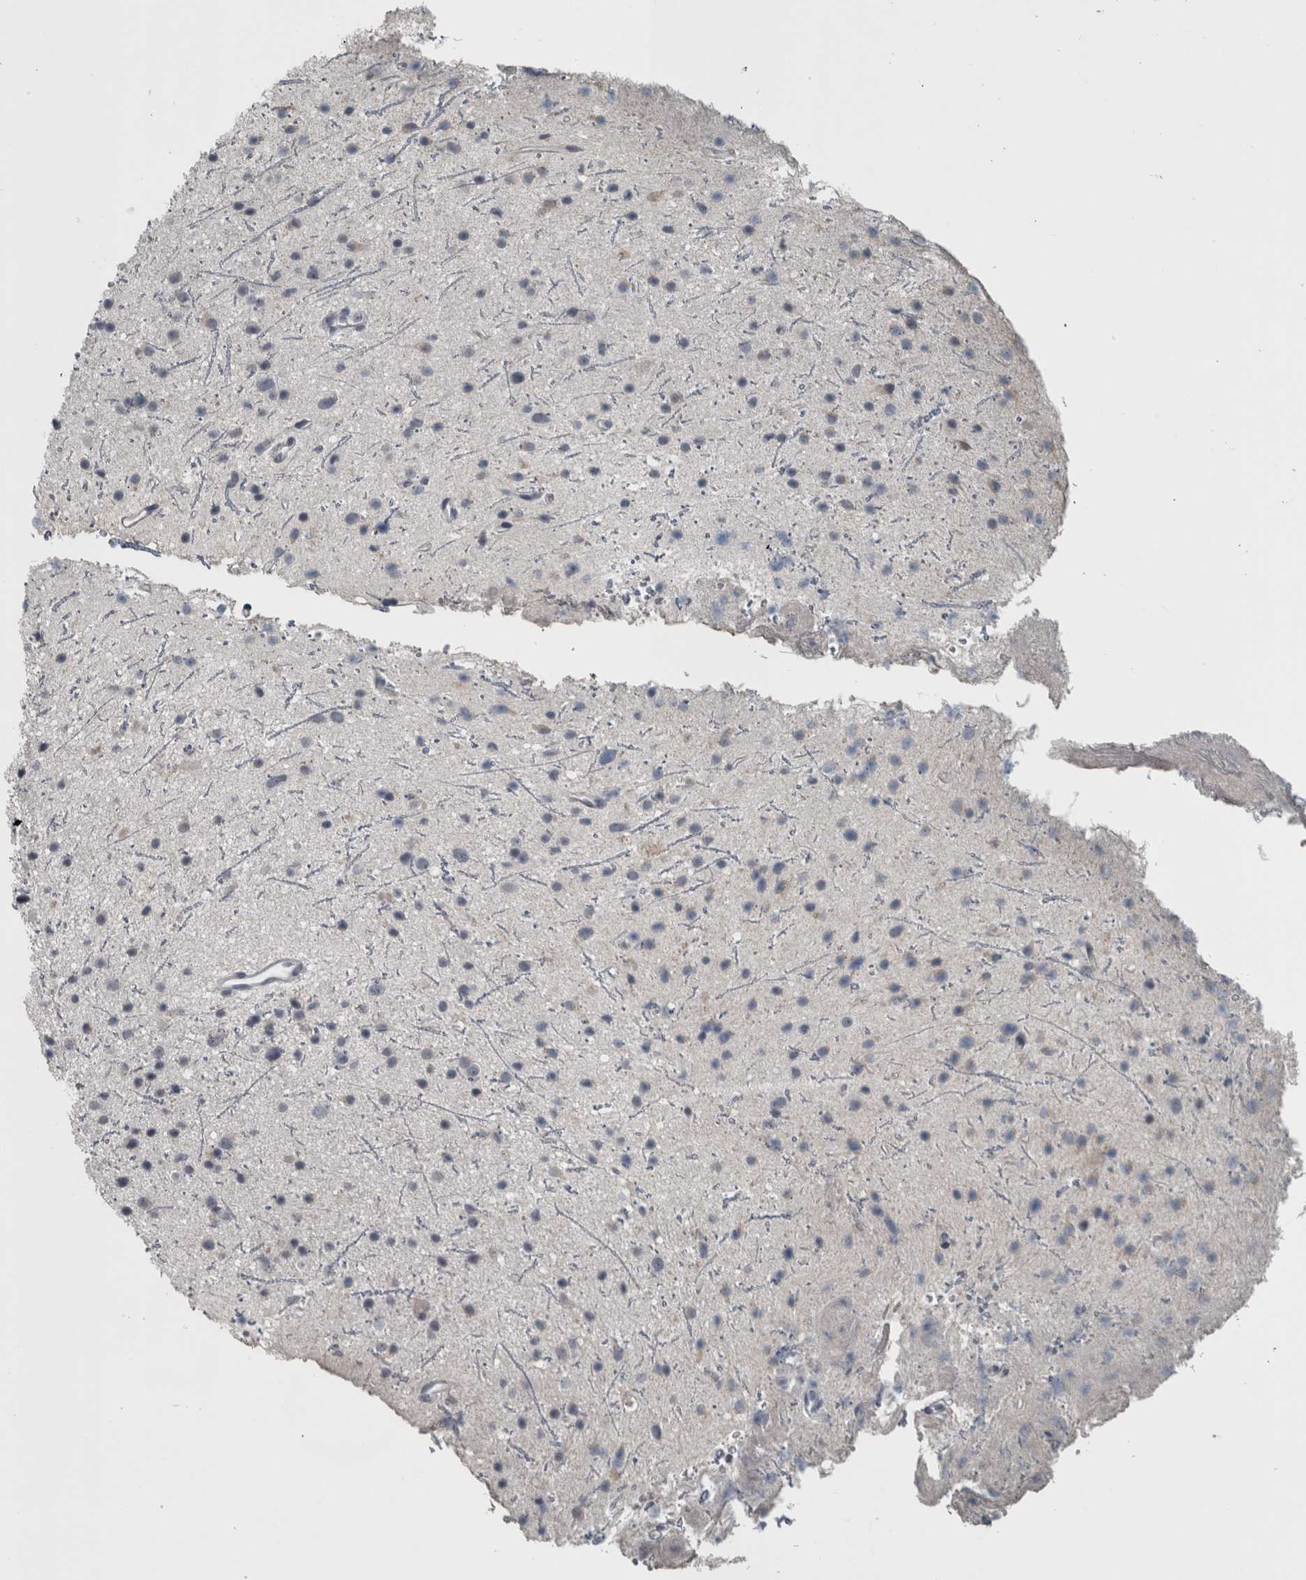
{"staining": {"intensity": "negative", "quantity": "none", "location": "none"}, "tissue": "glioma", "cell_type": "Tumor cells", "image_type": "cancer", "snomed": [{"axis": "morphology", "description": "Glioma, malignant, Low grade"}, {"axis": "topography", "description": "Cerebral cortex"}], "caption": "Photomicrograph shows no protein staining in tumor cells of malignant glioma (low-grade) tissue.", "gene": "KRT20", "patient": {"sex": "female", "age": 39}}